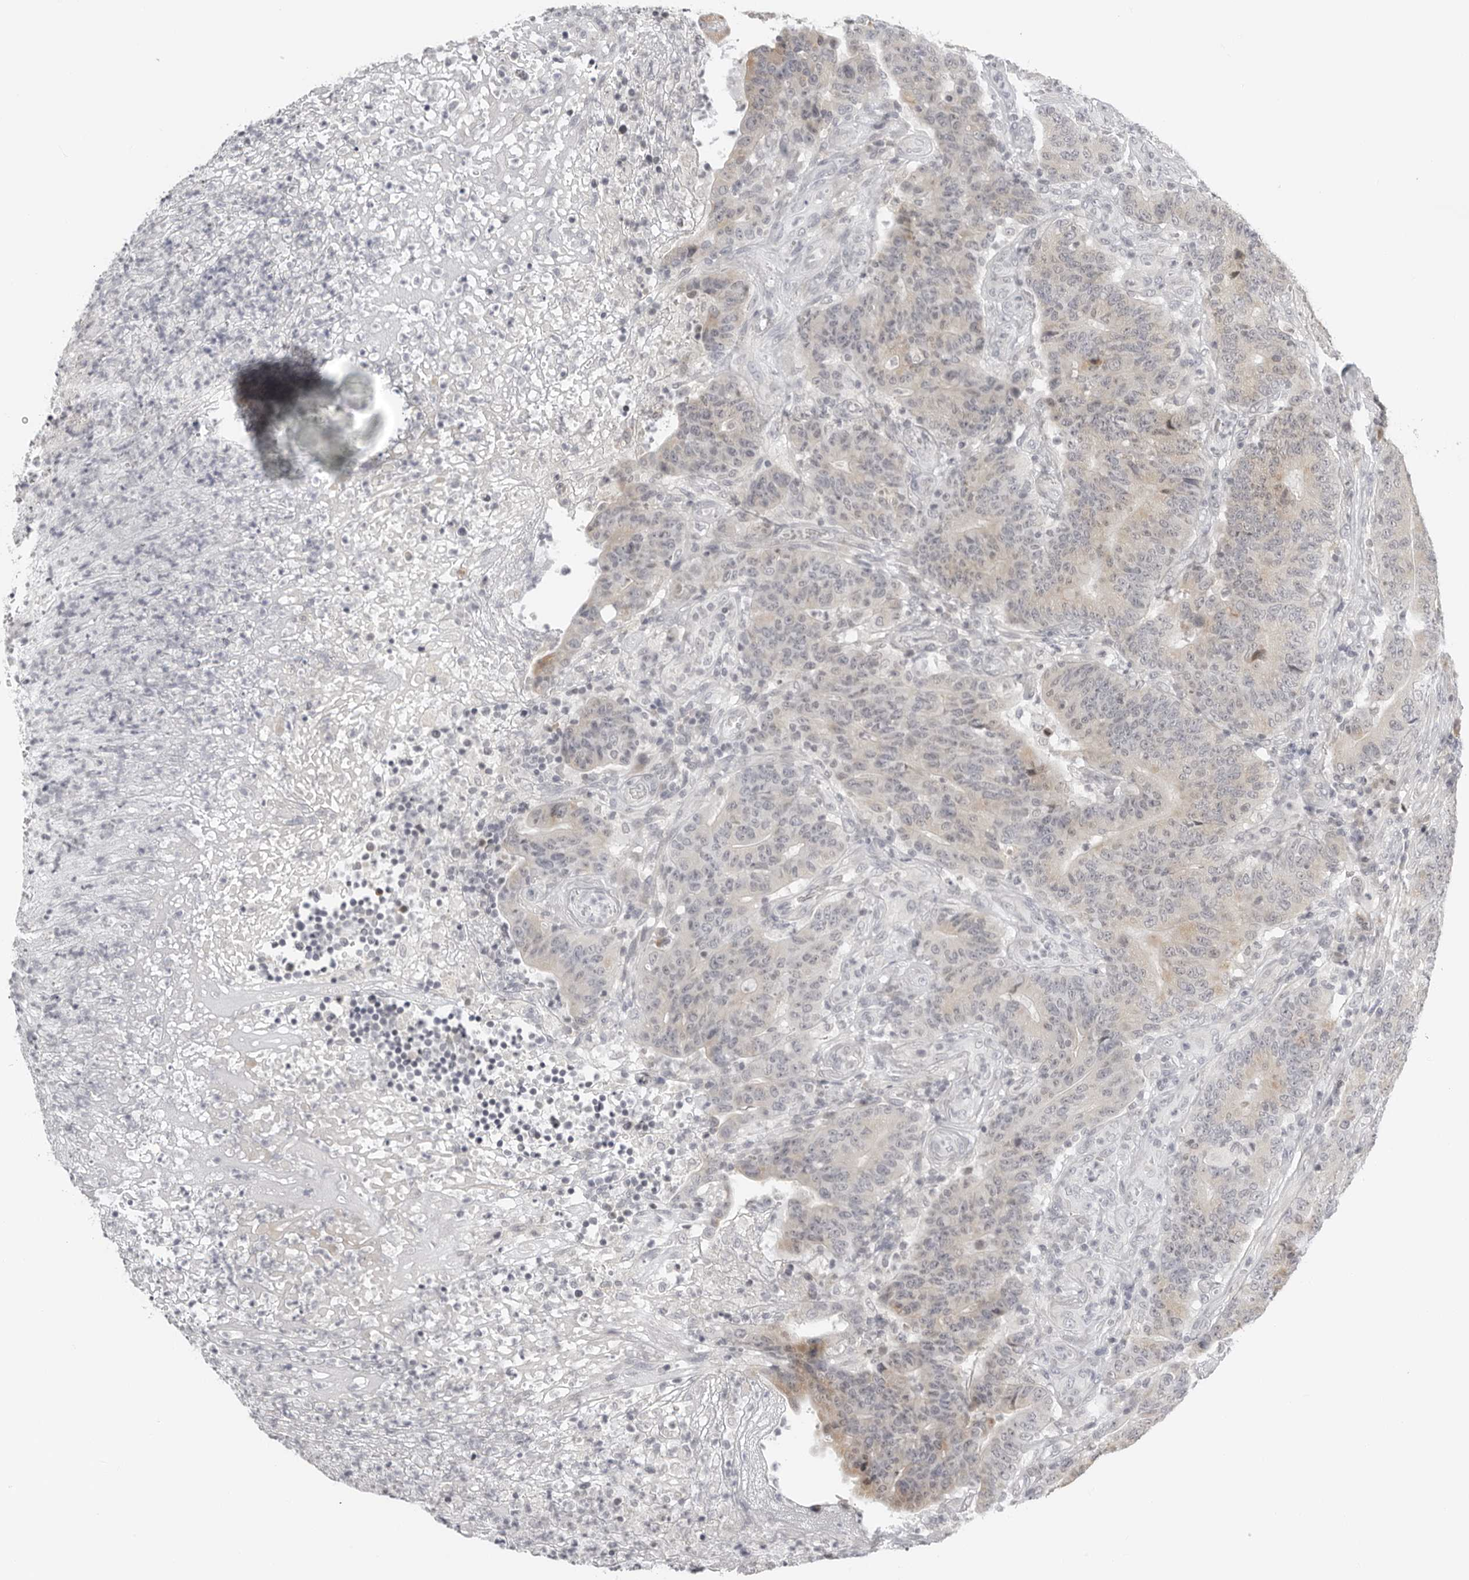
{"staining": {"intensity": "weak", "quantity": "25%-75%", "location": "cytoplasmic/membranous"}, "tissue": "colorectal cancer", "cell_type": "Tumor cells", "image_type": "cancer", "snomed": [{"axis": "morphology", "description": "Normal tissue, NOS"}, {"axis": "morphology", "description": "Adenocarcinoma, NOS"}, {"axis": "topography", "description": "Colon"}], "caption": "Colorectal cancer (adenocarcinoma) tissue shows weak cytoplasmic/membranous positivity in approximately 25%-75% of tumor cells", "gene": "ACP6", "patient": {"sex": "female", "age": 75}}